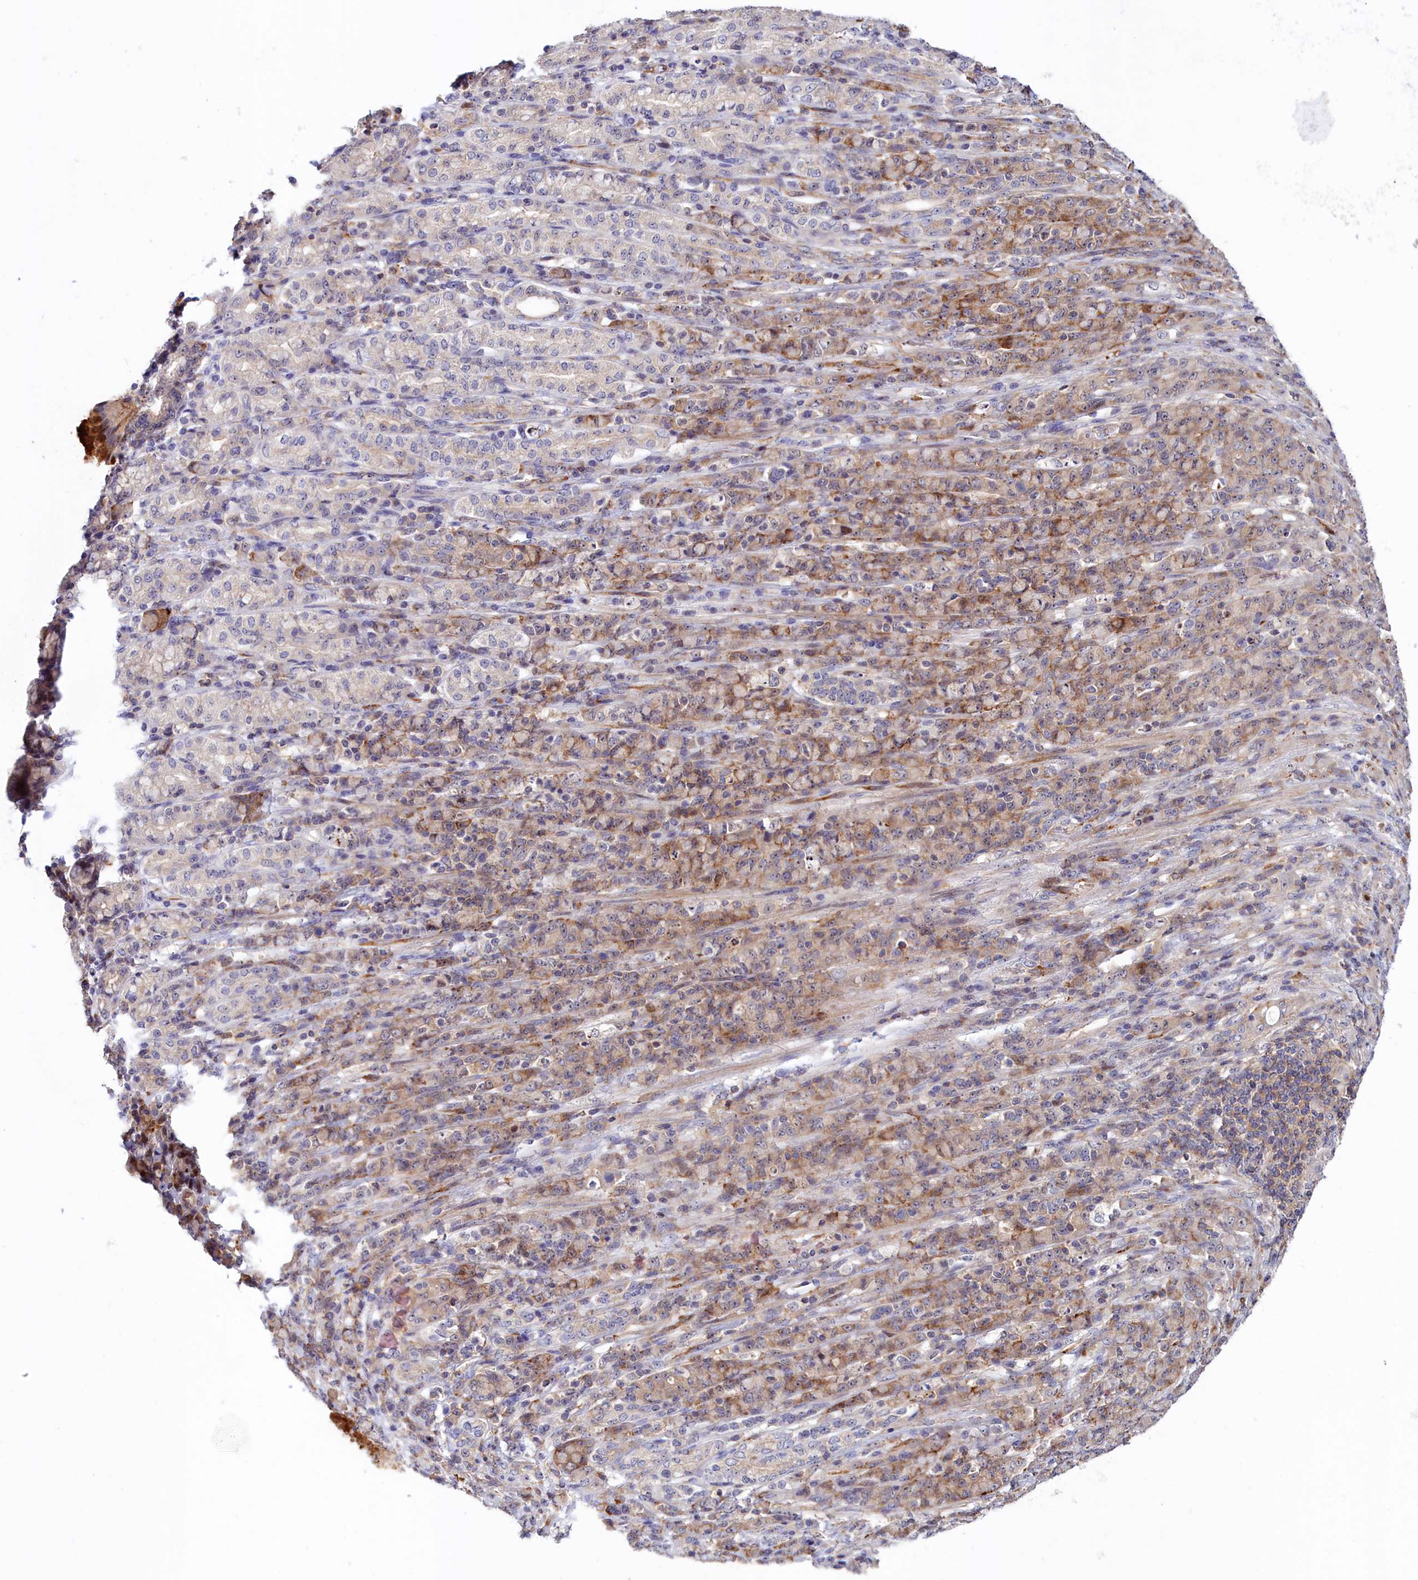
{"staining": {"intensity": "moderate", "quantity": "<25%", "location": "cytoplasmic/membranous"}, "tissue": "stomach cancer", "cell_type": "Tumor cells", "image_type": "cancer", "snomed": [{"axis": "morphology", "description": "Normal tissue, NOS"}, {"axis": "morphology", "description": "Adenocarcinoma, NOS"}, {"axis": "topography", "description": "Stomach"}], "caption": "The image reveals immunohistochemical staining of stomach cancer. There is moderate cytoplasmic/membranous staining is present in approximately <25% of tumor cells. (Stains: DAB (3,3'-diaminobenzidine) in brown, nuclei in blue, Microscopy: brightfield microscopy at high magnification).", "gene": "NEURL4", "patient": {"sex": "female", "age": 79}}